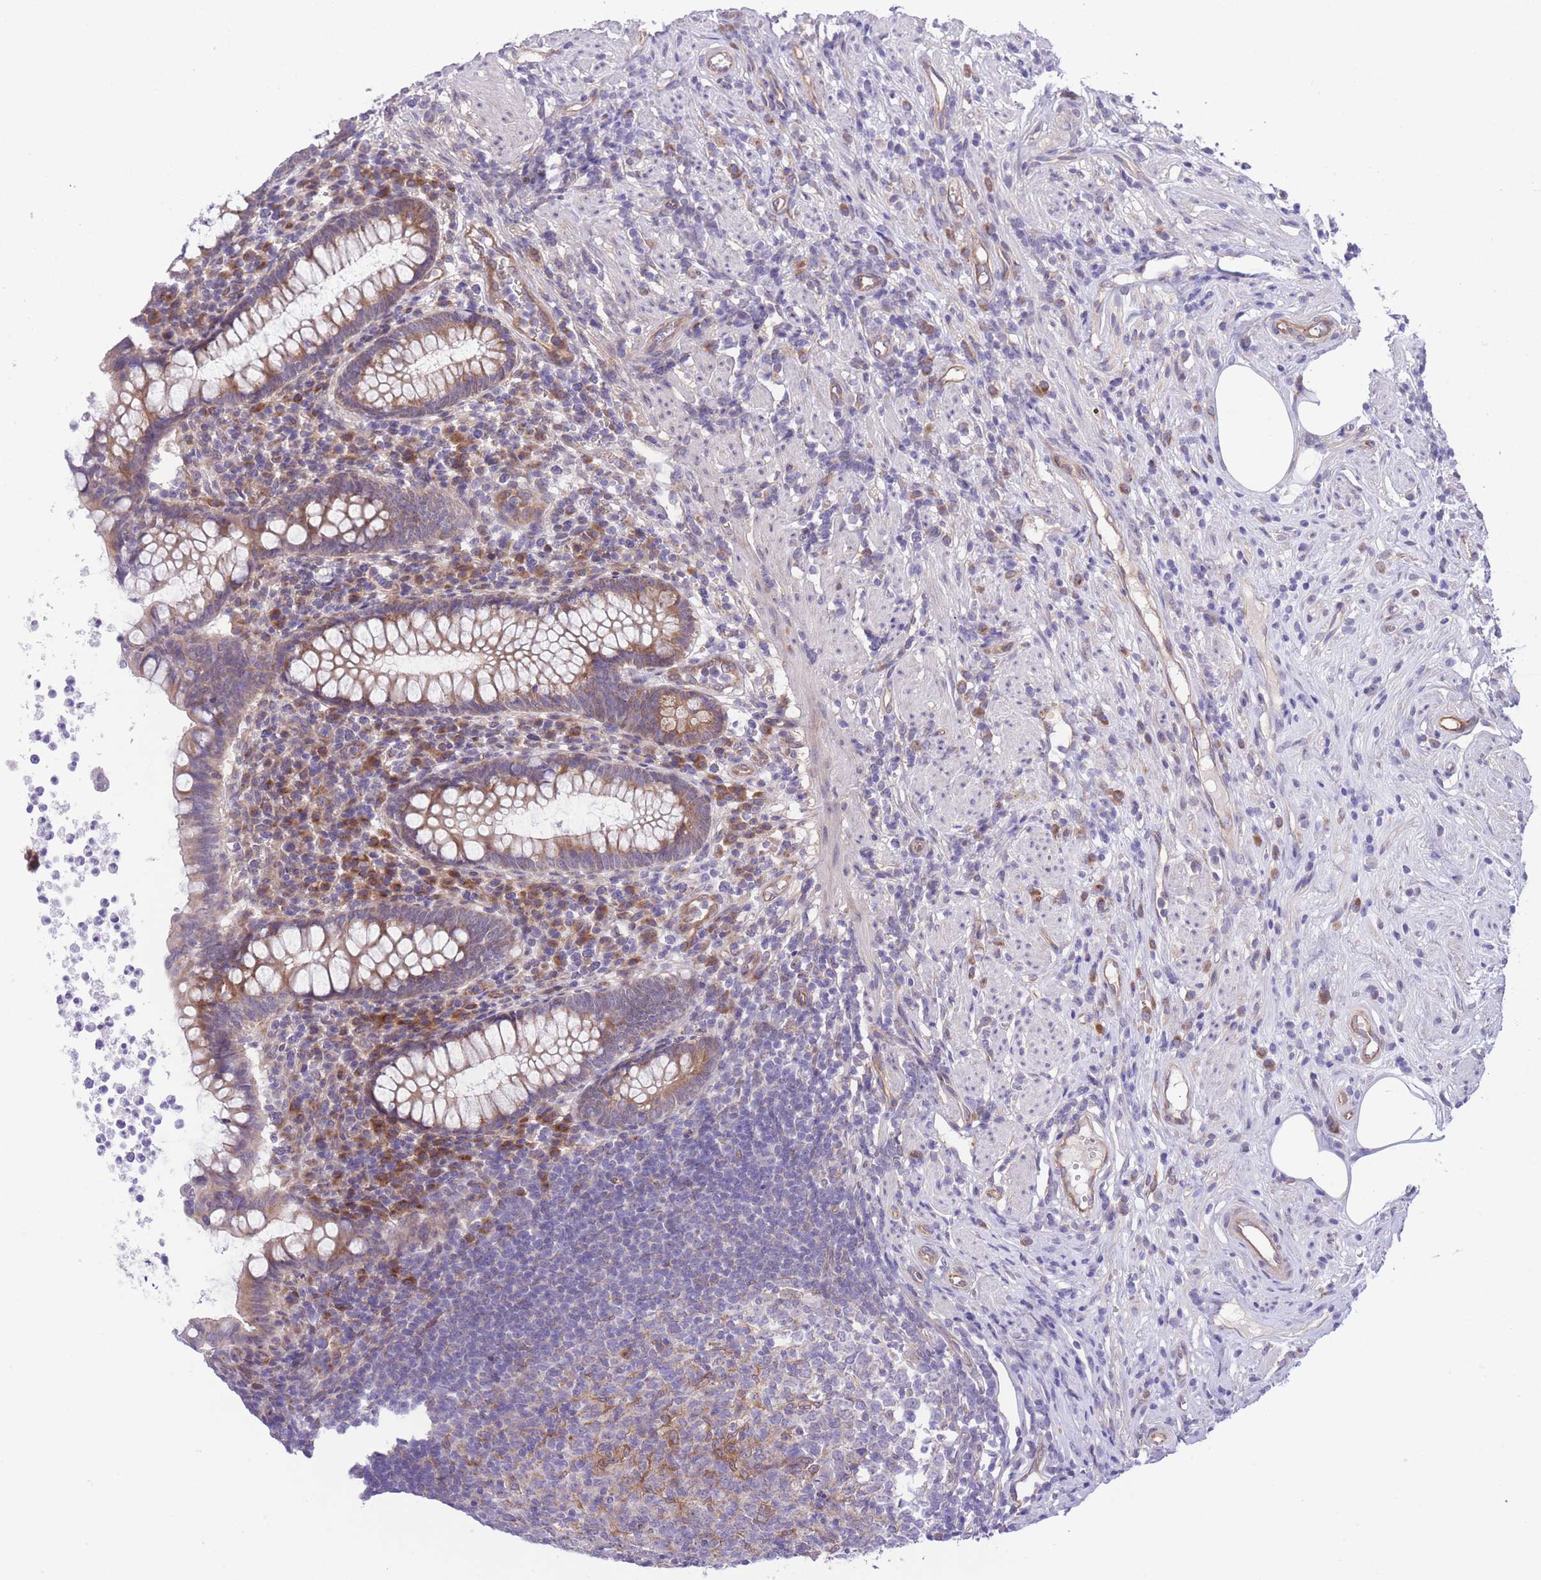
{"staining": {"intensity": "moderate", "quantity": "25%-75%", "location": "cytoplasmic/membranous"}, "tissue": "appendix", "cell_type": "Glandular cells", "image_type": "normal", "snomed": [{"axis": "morphology", "description": "Normal tissue, NOS"}, {"axis": "topography", "description": "Appendix"}], "caption": "Immunohistochemistry staining of unremarkable appendix, which reveals medium levels of moderate cytoplasmic/membranous positivity in about 25%-75% of glandular cells indicating moderate cytoplasmic/membranous protein positivity. The staining was performed using DAB (brown) for protein detection and nuclei were counterstained in hematoxylin (blue).", "gene": "WWOX", "patient": {"sex": "female", "age": 56}}